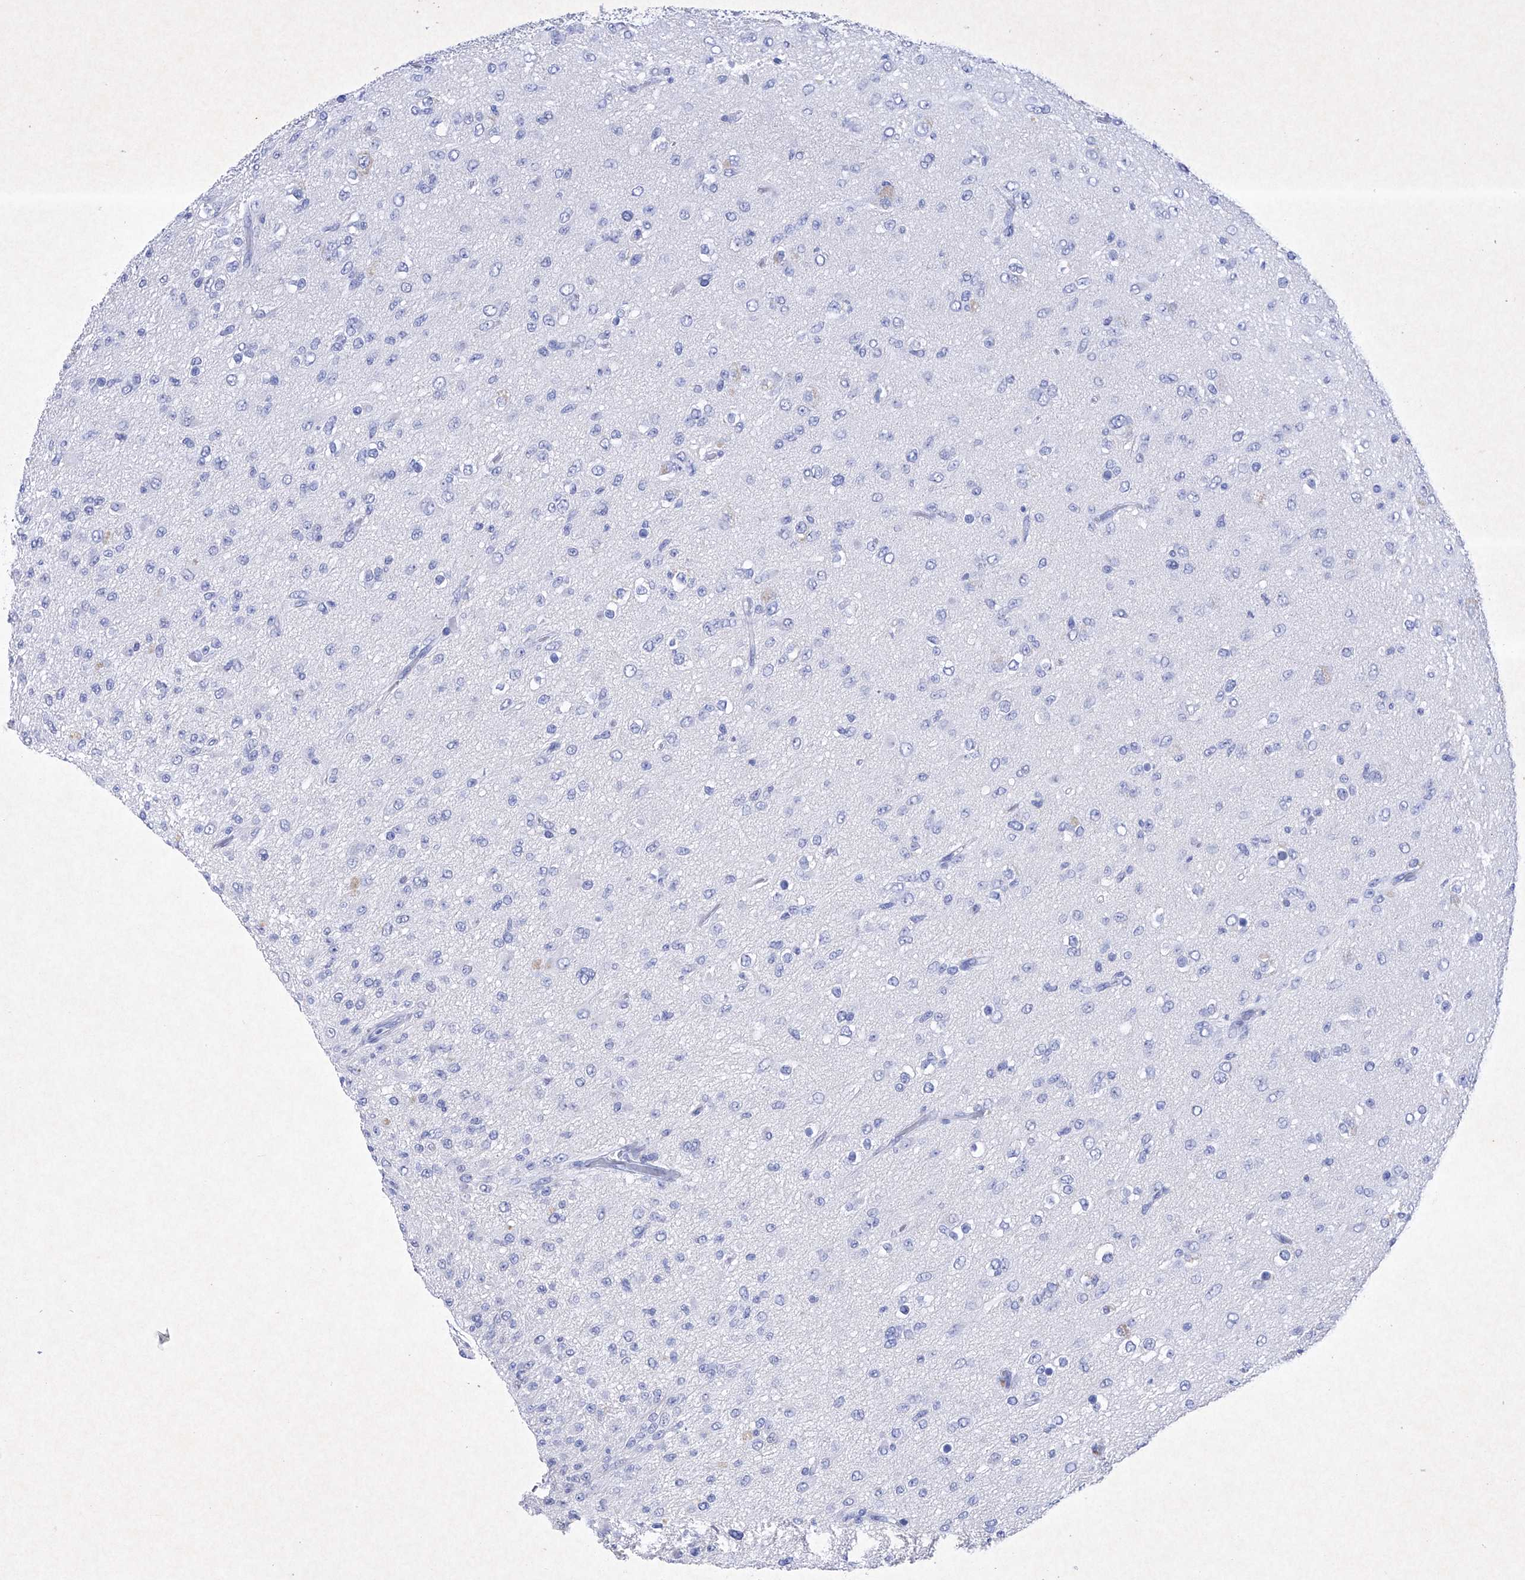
{"staining": {"intensity": "negative", "quantity": "none", "location": "none"}, "tissue": "glioma", "cell_type": "Tumor cells", "image_type": "cancer", "snomed": [{"axis": "morphology", "description": "Glioma, malignant, Low grade"}, {"axis": "topography", "description": "Brain"}], "caption": "Tumor cells are negative for brown protein staining in glioma.", "gene": "BARX2", "patient": {"sex": "male", "age": 65}}